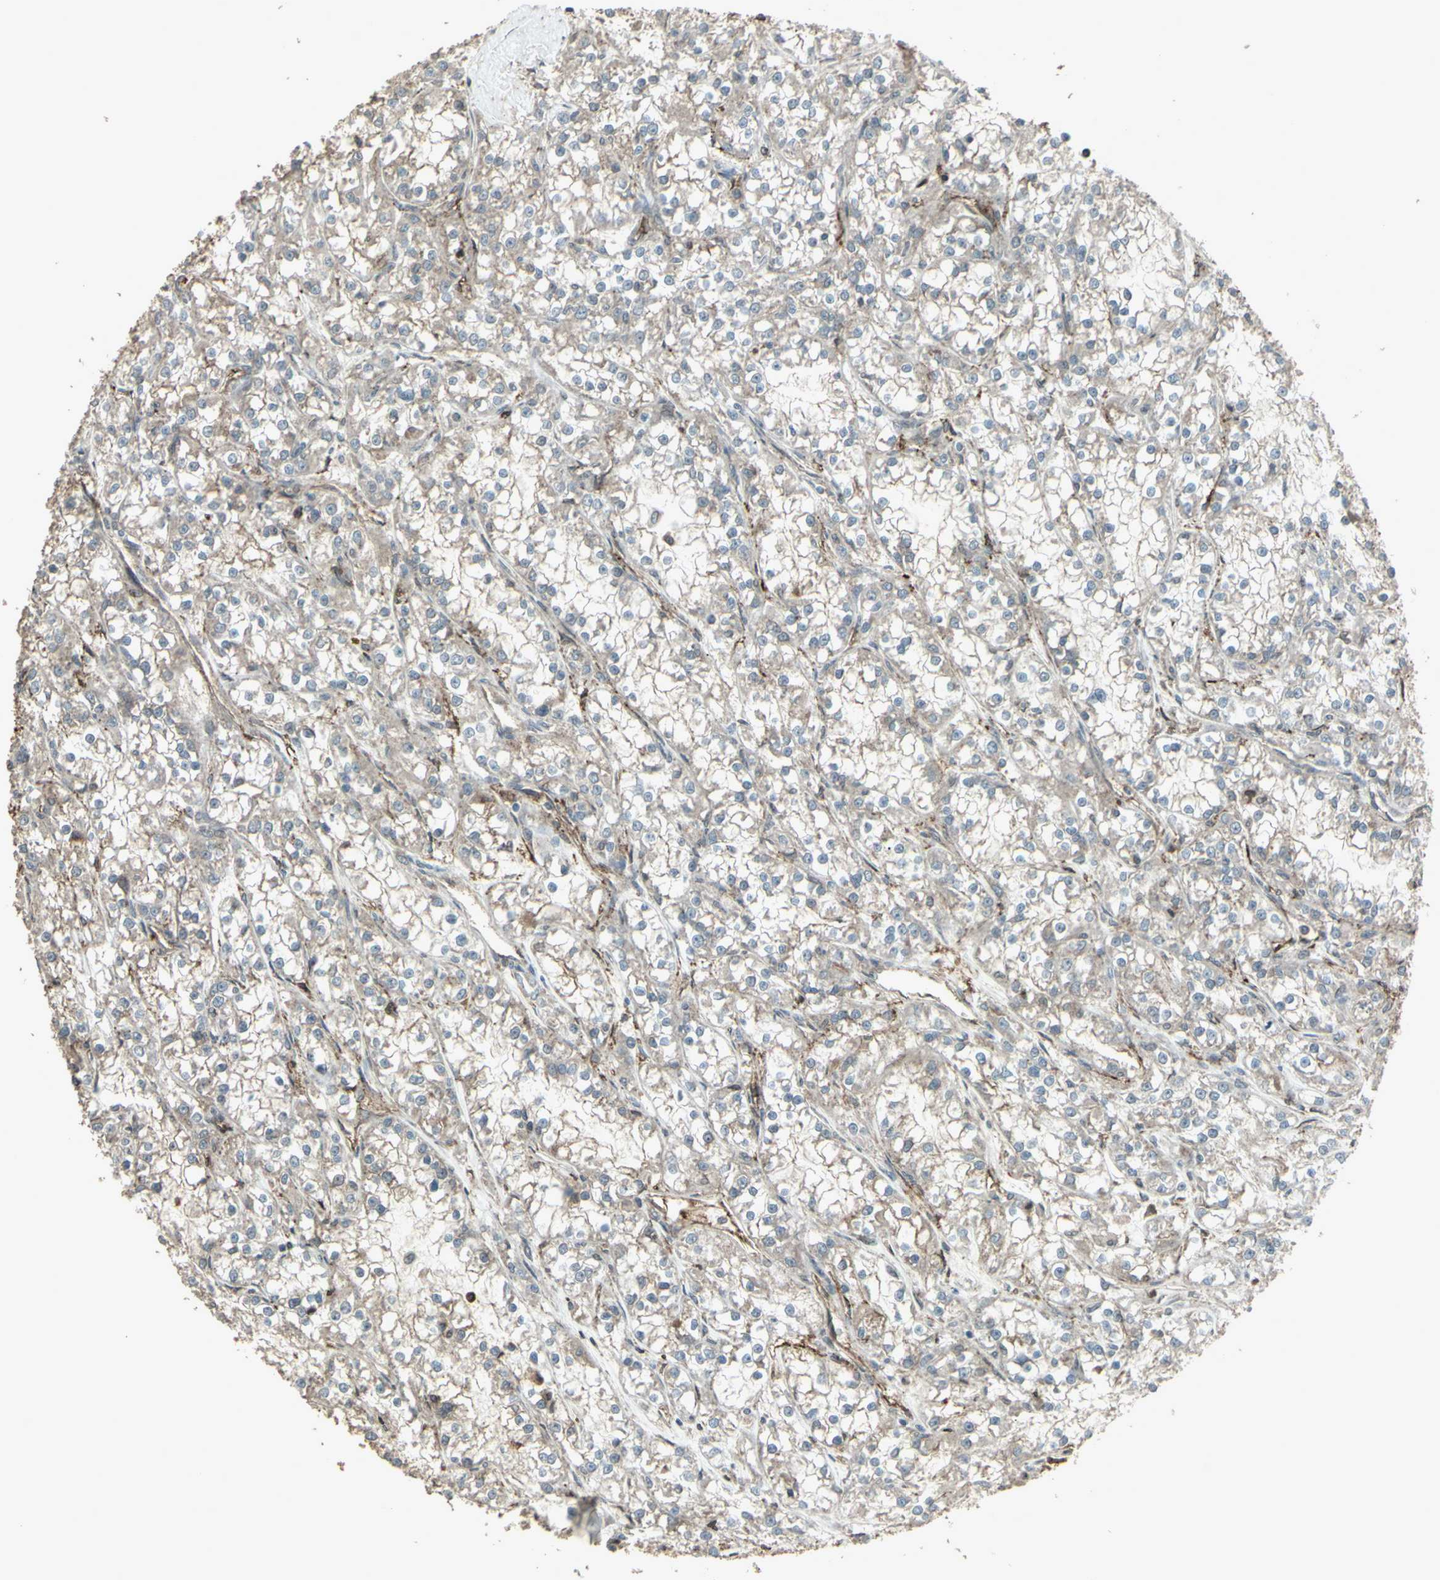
{"staining": {"intensity": "weak", "quantity": "25%-75%", "location": "cytoplasmic/membranous"}, "tissue": "renal cancer", "cell_type": "Tumor cells", "image_type": "cancer", "snomed": [{"axis": "morphology", "description": "Adenocarcinoma, NOS"}, {"axis": "topography", "description": "Kidney"}], "caption": "The image demonstrates a brown stain indicating the presence of a protein in the cytoplasmic/membranous of tumor cells in renal cancer (adenocarcinoma).", "gene": "SMO", "patient": {"sex": "female", "age": 52}}